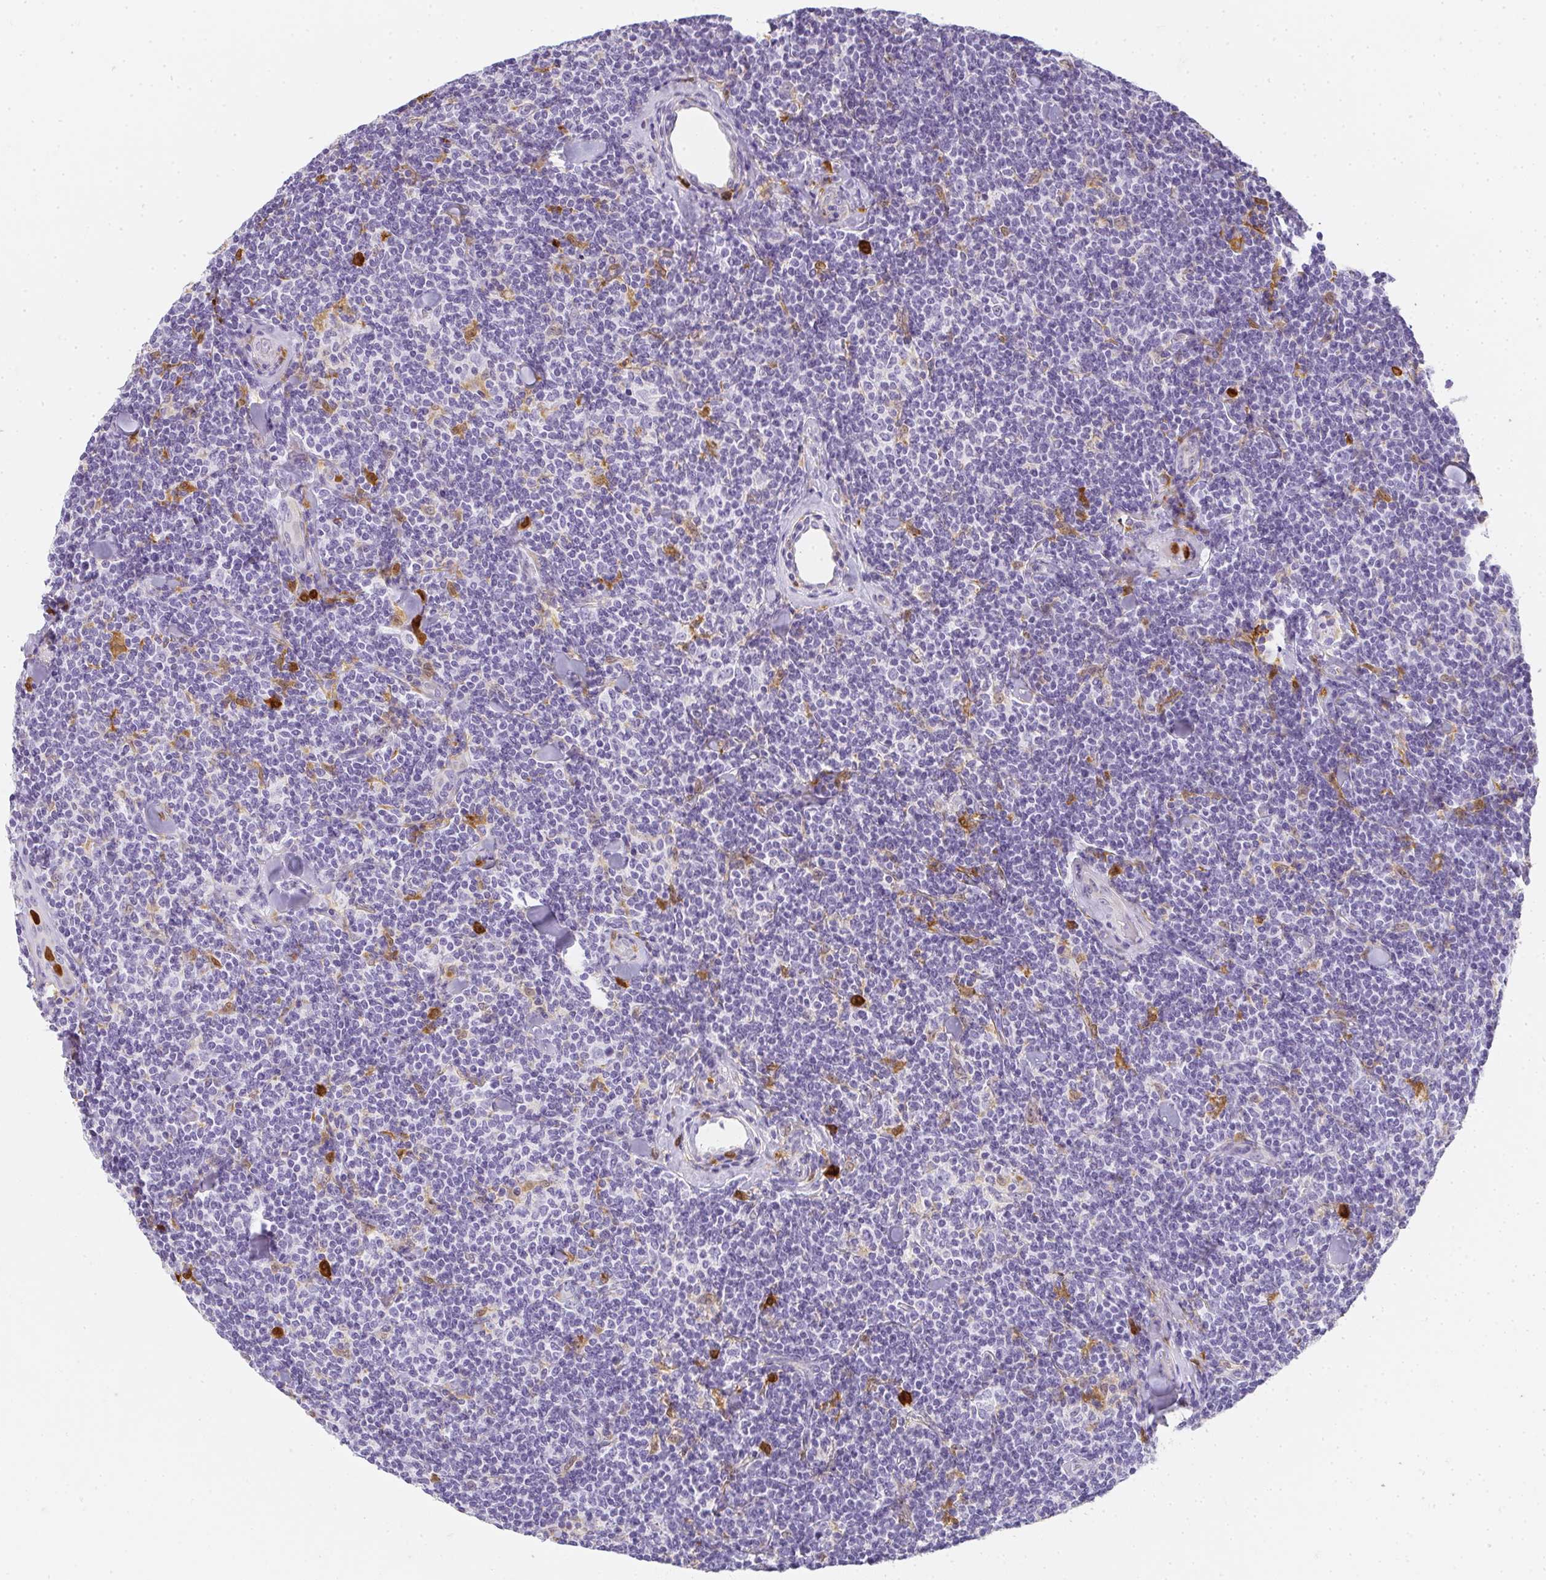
{"staining": {"intensity": "negative", "quantity": "none", "location": "none"}, "tissue": "lymphoma", "cell_type": "Tumor cells", "image_type": "cancer", "snomed": [{"axis": "morphology", "description": "Malignant lymphoma, non-Hodgkin's type, Low grade"}, {"axis": "topography", "description": "Lymph node"}], "caption": "Immunohistochemistry micrograph of neoplastic tissue: lymphoma stained with DAB reveals no significant protein positivity in tumor cells.", "gene": "HK3", "patient": {"sex": "female", "age": 56}}